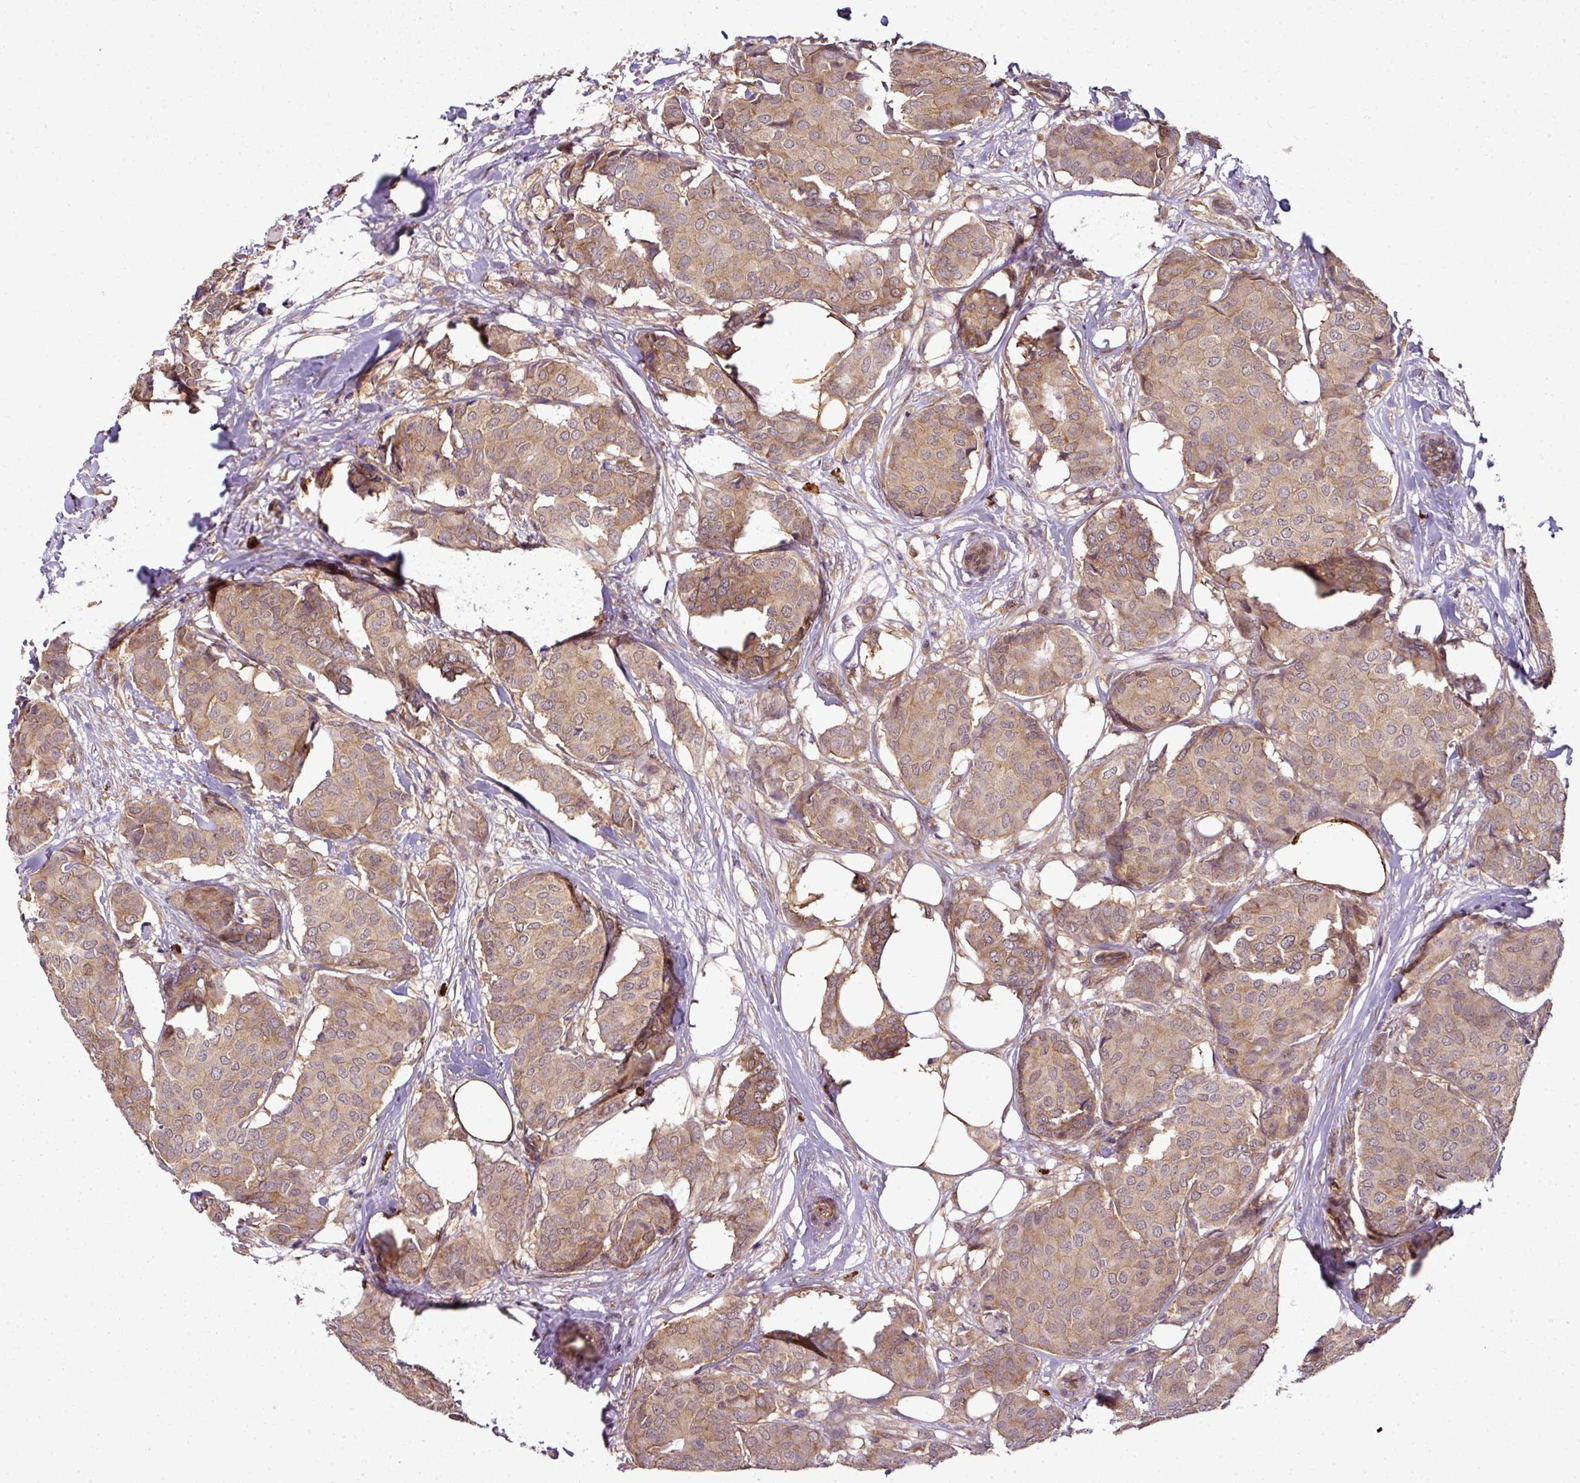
{"staining": {"intensity": "moderate", "quantity": ">75%", "location": "cytoplasmic/membranous"}, "tissue": "breast cancer", "cell_type": "Tumor cells", "image_type": "cancer", "snomed": [{"axis": "morphology", "description": "Duct carcinoma"}, {"axis": "topography", "description": "Breast"}], "caption": "Infiltrating ductal carcinoma (breast) tissue exhibits moderate cytoplasmic/membranous expression in about >75% of tumor cells, visualized by immunohistochemistry.", "gene": "RBM4B", "patient": {"sex": "female", "age": 75}}